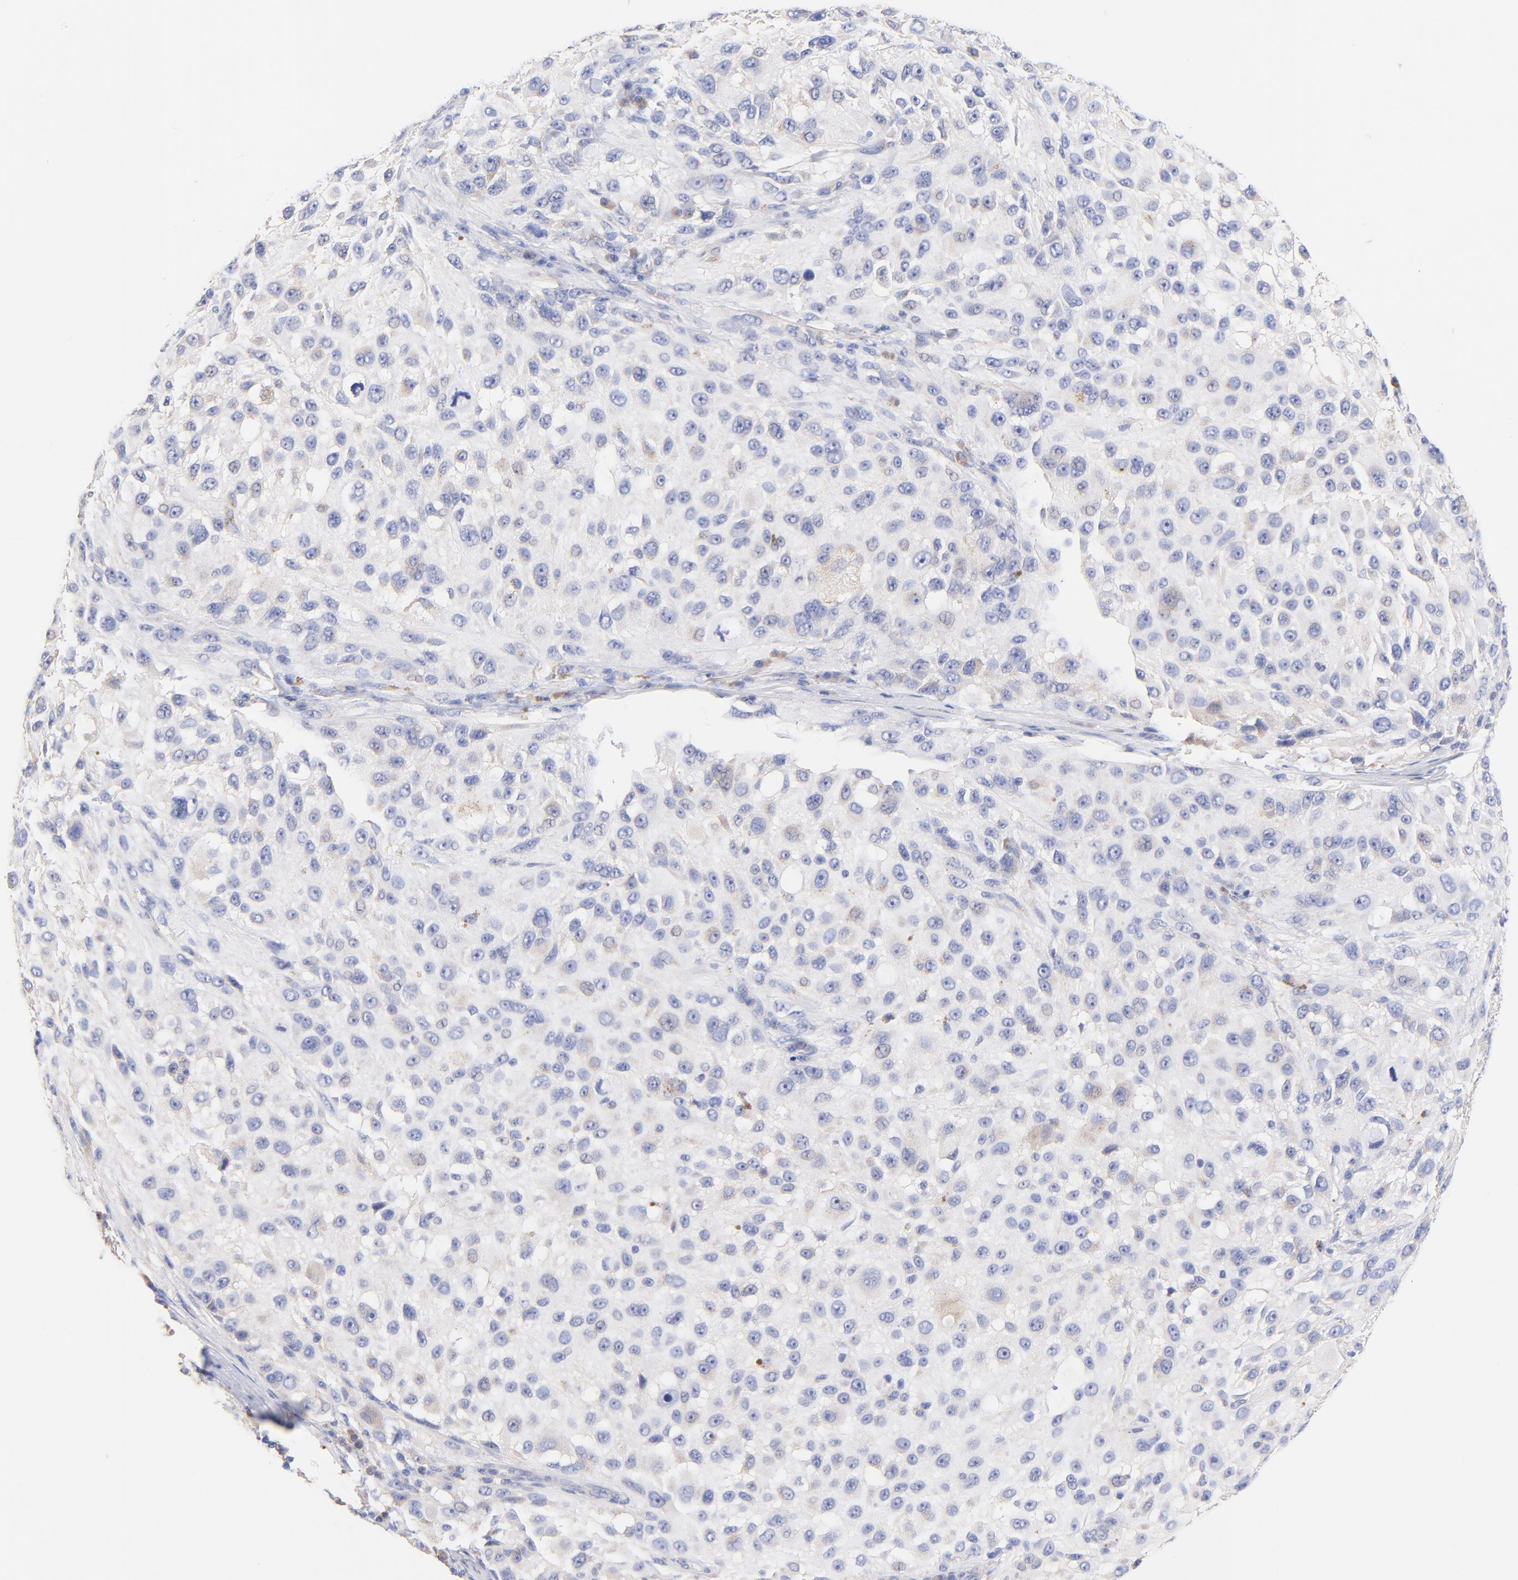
{"staining": {"intensity": "negative", "quantity": "none", "location": "none"}, "tissue": "melanoma", "cell_type": "Tumor cells", "image_type": "cancer", "snomed": [{"axis": "morphology", "description": "Necrosis, NOS"}, {"axis": "morphology", "description": "Malignant melanoma, NOS"}, {"axis": "topography", "description": "Skin"}], "caption": "Tumor cells show no significant staining in melanoma.", "gene": "TNFRSF13C", "patient": {"sex": "female", "age": 87}}